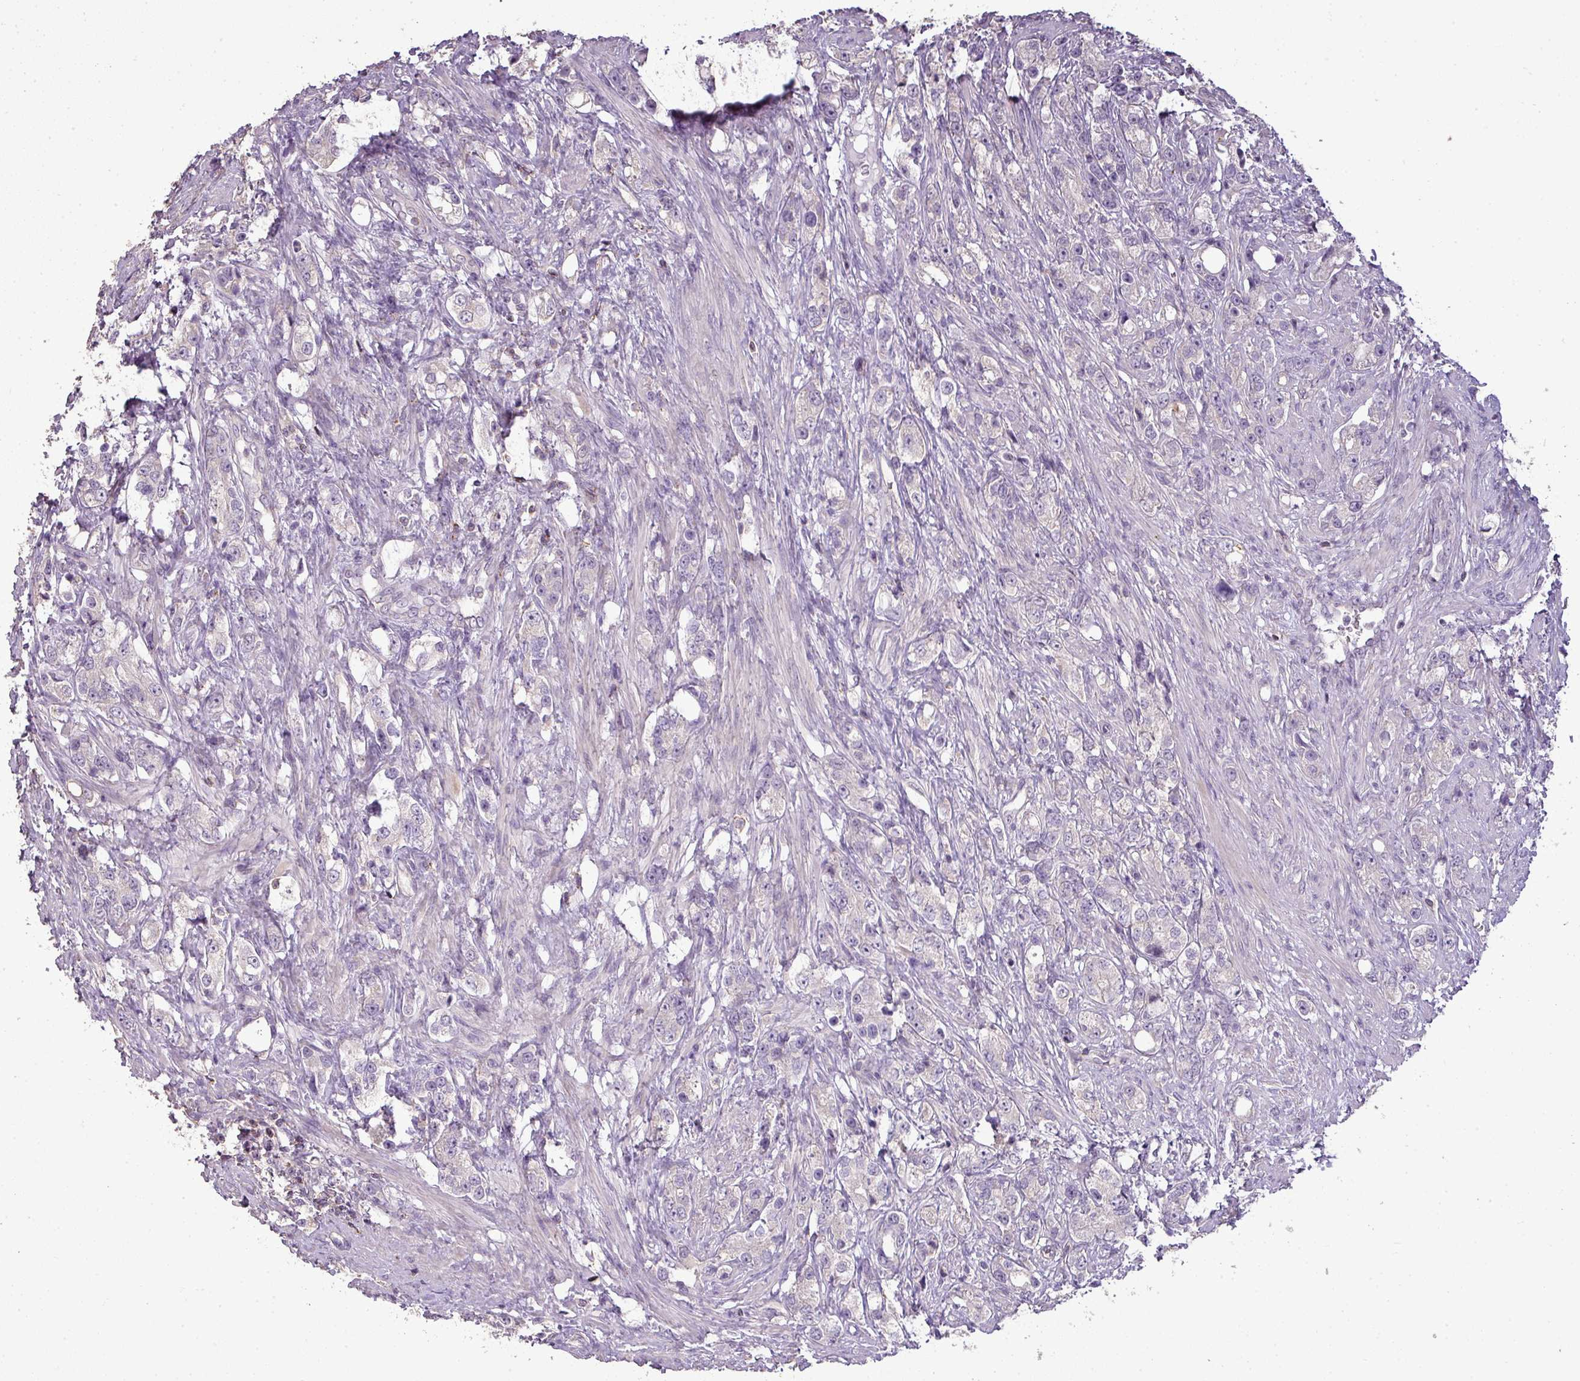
{"staining": {"intensity": "negative", "quantity": "none", "location": "none"}, "tissue": "prostate cancer", "cell_type": "Tumor cells", "image_type": "cancer", "snomed": [{"axis": "morphology", "description": "Adenocarcinoma, High grade"}, {"axis": "topography", "description": "Prostate"}], "caption": "A high-resolution histopathology image shows IHC staining of high-grade adenocarcinoma (prostate), which displays no significant expression in tumor cells.", "gene": "LY9", "patient": {"sex": "male", "age": 63}}